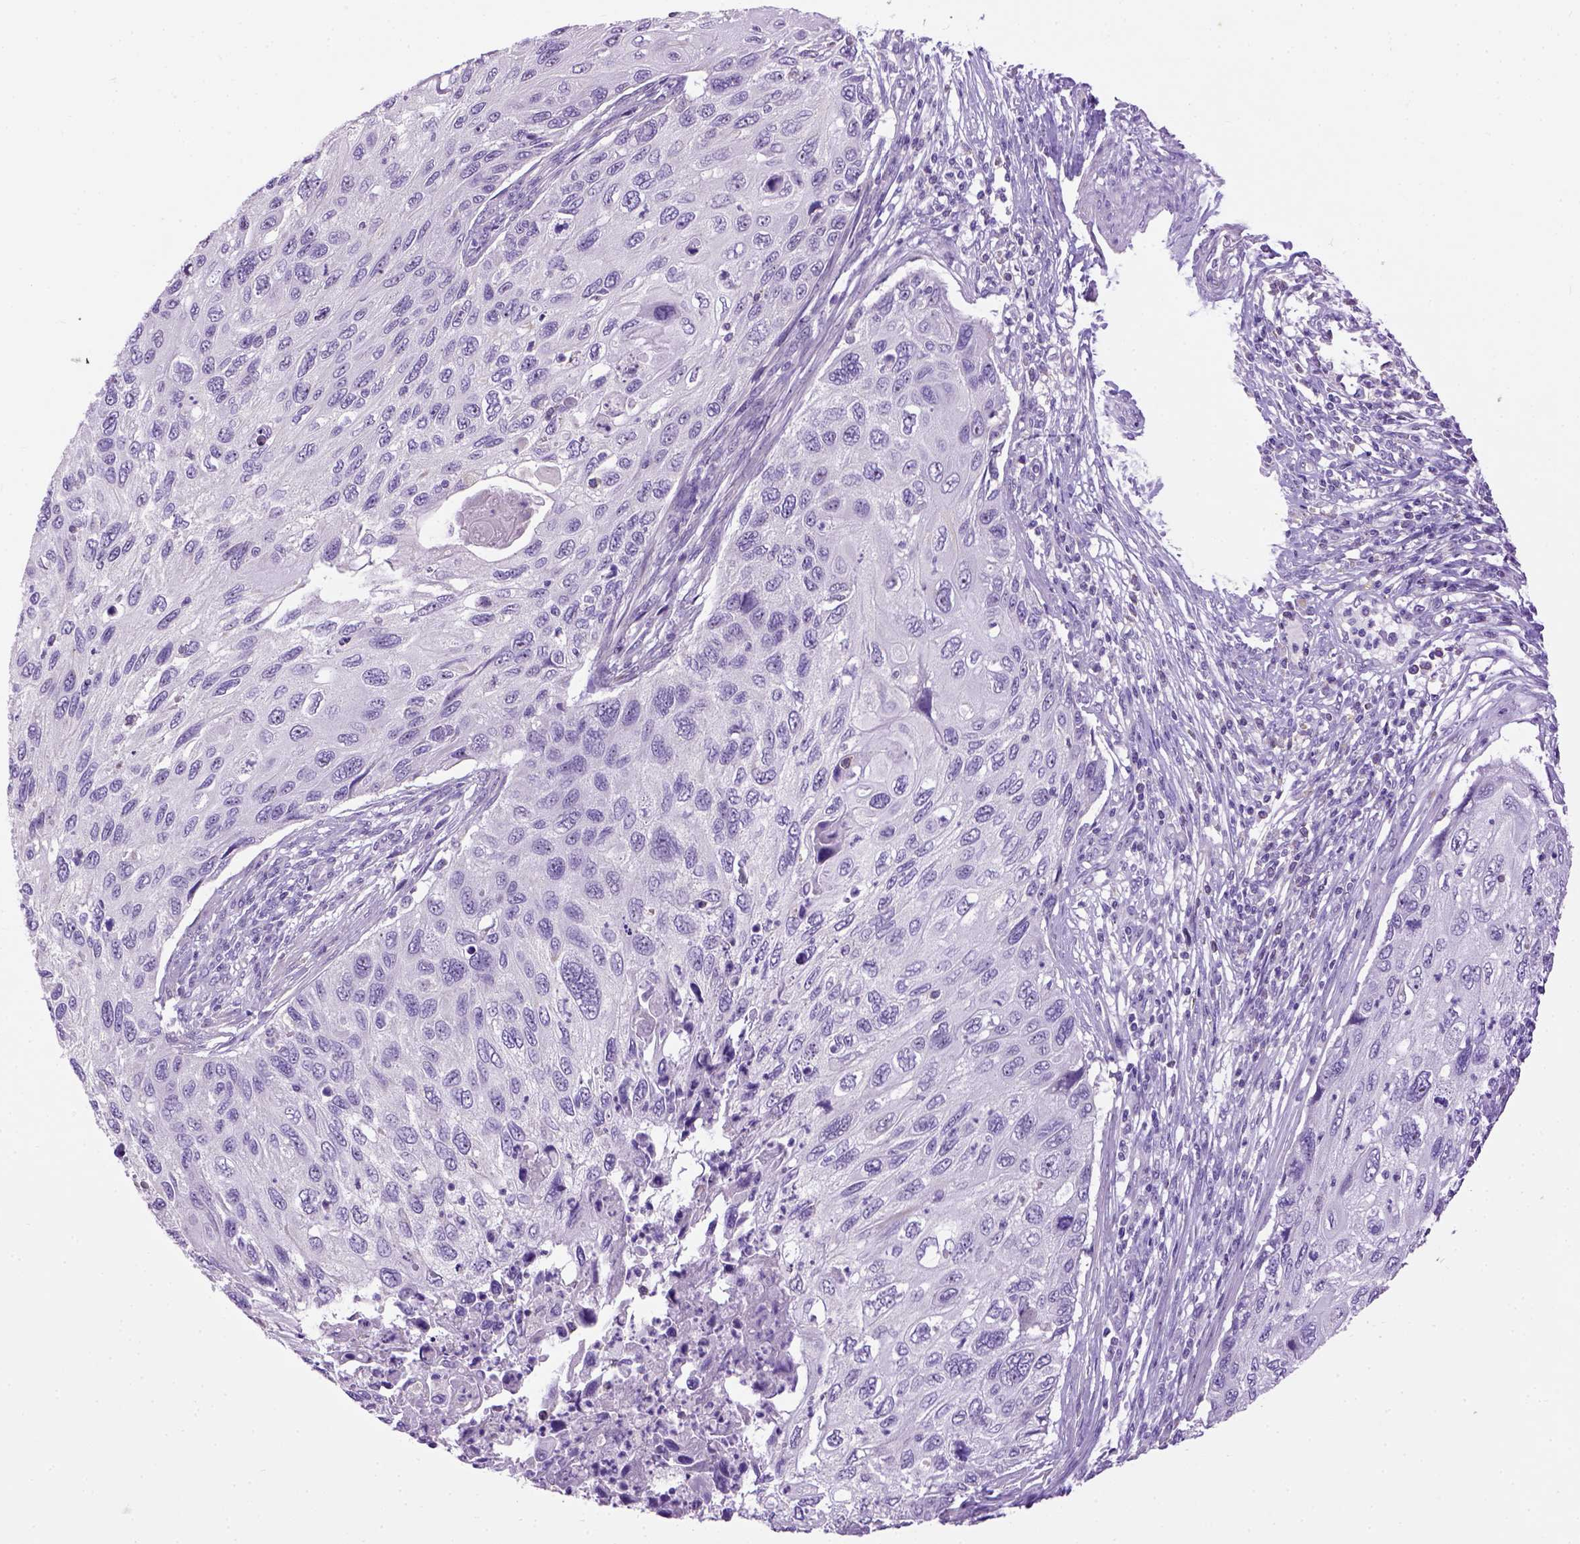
{"staining": {"intensity": "negative", "quantity": "none", "location": "none"}, "tissue": "cervical cancer", "cell_type": "Tumor cells", "image_type": "cancer", "snomed": [{"axis": "morphology", "description": "Squamous cell carcinoma, NOS"}, {"axis": "topography", "description": "Cervix"}], "caption": "DAB immunohistochemical staining of human cervical squamous cell carcinoma shows no significant expression in tumor cells.", "gene": "UTP4", "patient": {"sex": "female", "age": 70}}